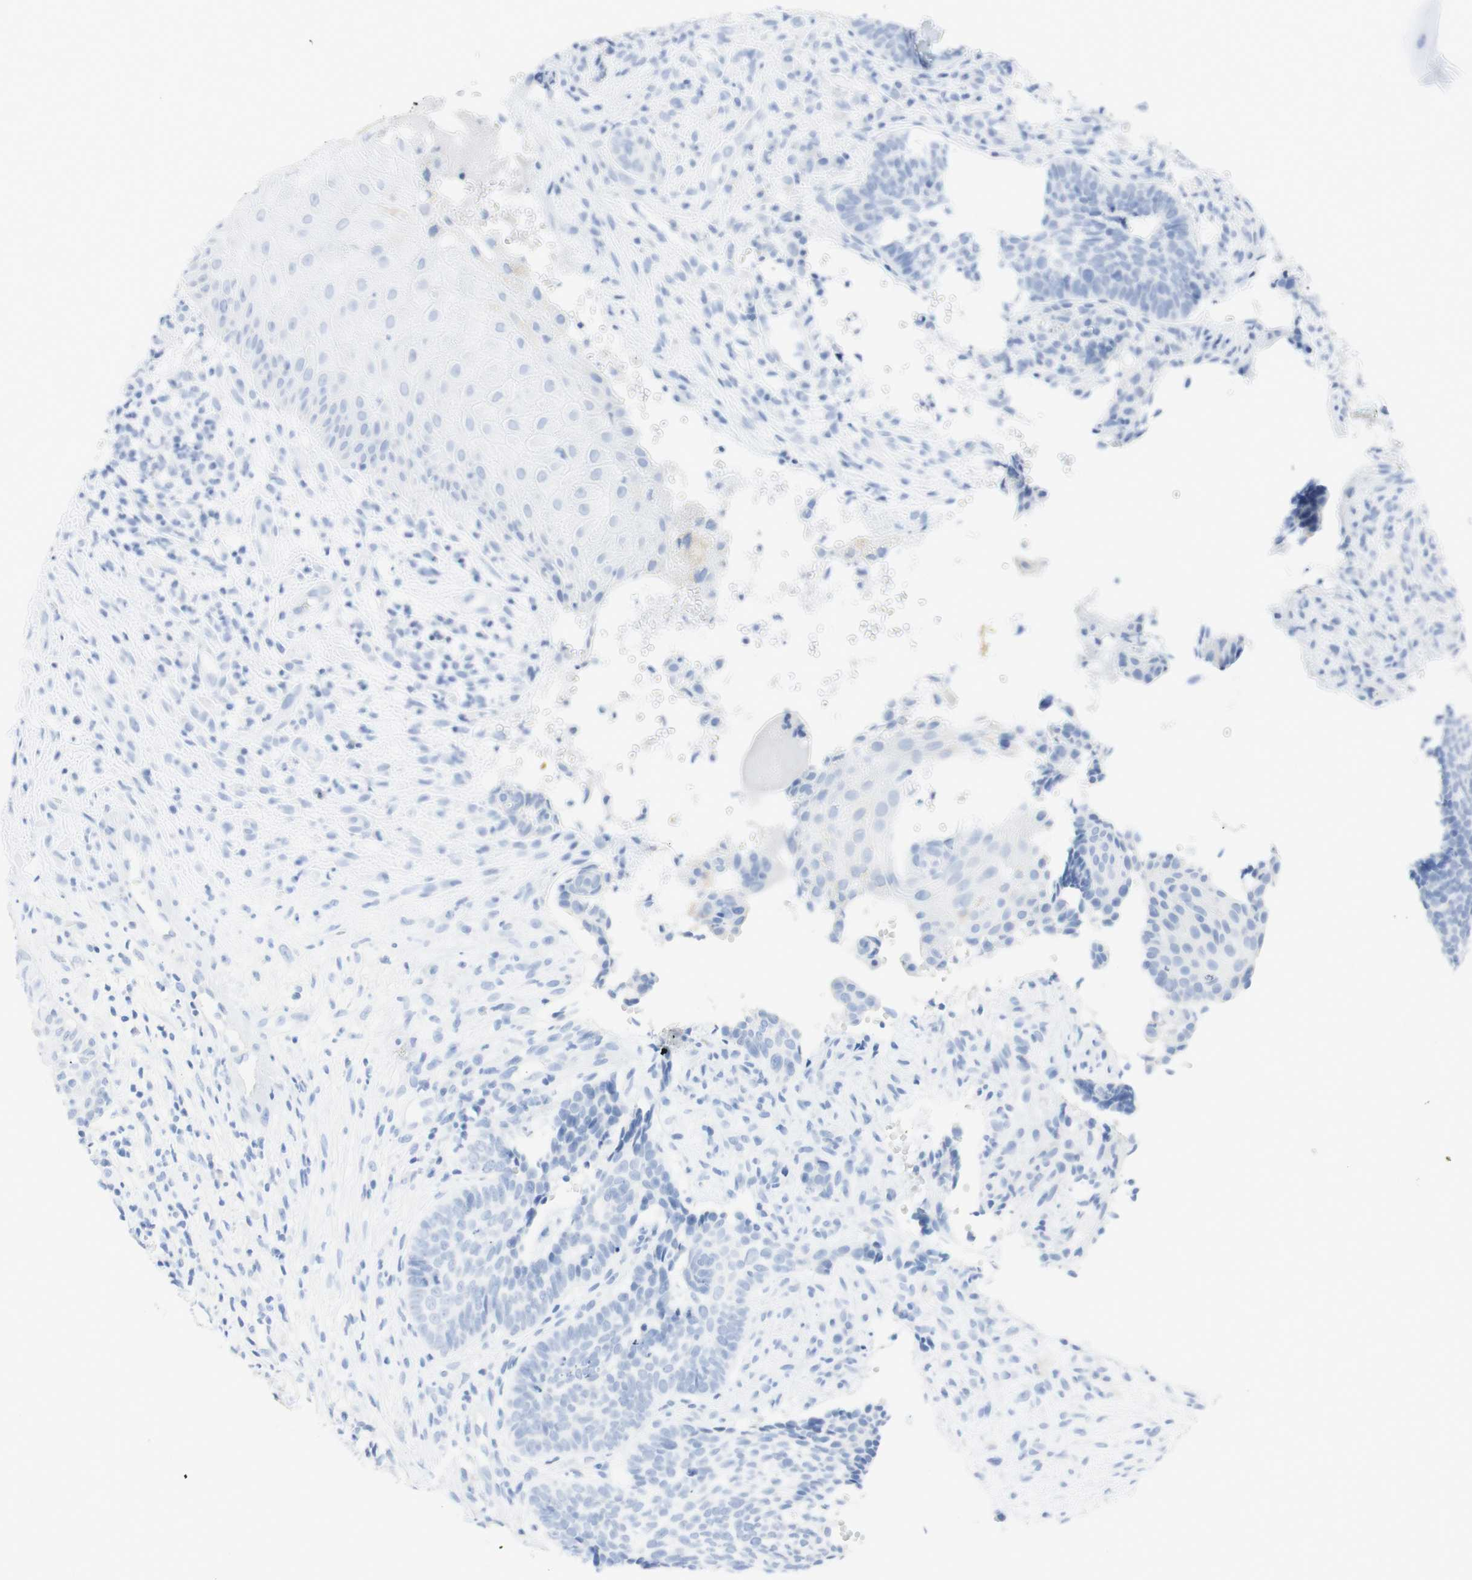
{"staining": {"intensity": "negative", "quantity": "none", "location": "none"}, "tissue": "skin cancer", "cell_type": "Tumor cells", "image_type": "cancer", "snomed": [{"axis": "morphology", "description": "Basal cell carcinoma"}, {"axis": "topography", "description": "Skin"}], "caption": "A photomicrograph of skin basal cell carcinoma stained for a protein demonstrates no brown staining in tumor cells. Nuclei are stained in blue.", "gene": "TPO", "patient": {"sex": "male", "age": 84}}